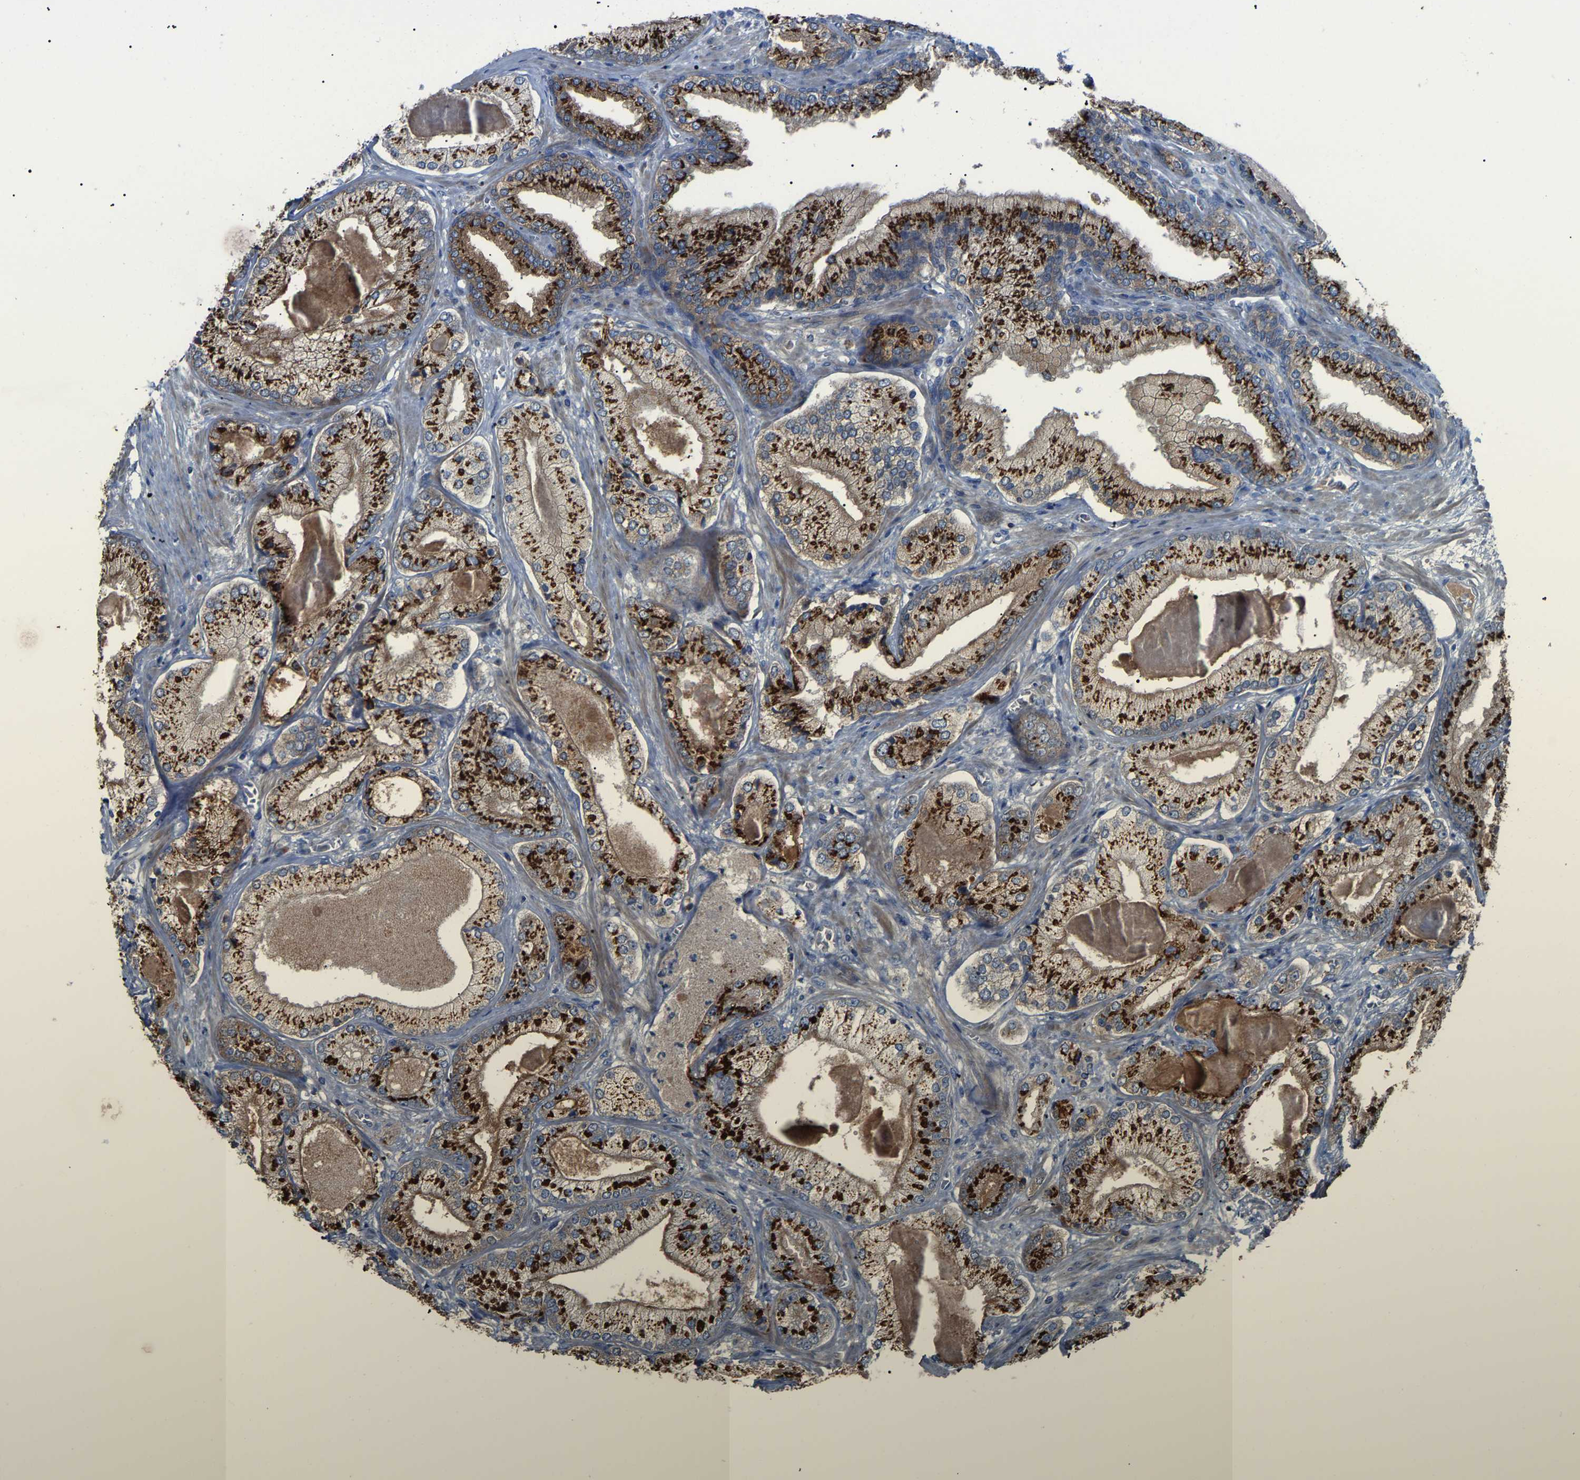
{"staining": {"intensity": "strong", "quantity": ">75%", "location": "cytoplasmic/membranous"}, "tissue": "prostate cancer", "cell_type": "Tumor cells", "image_type": "cancer", "snomed": [{"axis": "morphology", "description": "Adenocarcinoma, Low grade"}, {"axis": "topography", "description": "Prostate"}], "caption": "Prostate adenocarcinoma (low-grade) tissue exhibits strong cytoplasmic/membranous expression in approximately >75% of tumor cells", "gene": "CANT1", "patient": {"sex": "male", "age": 65}}